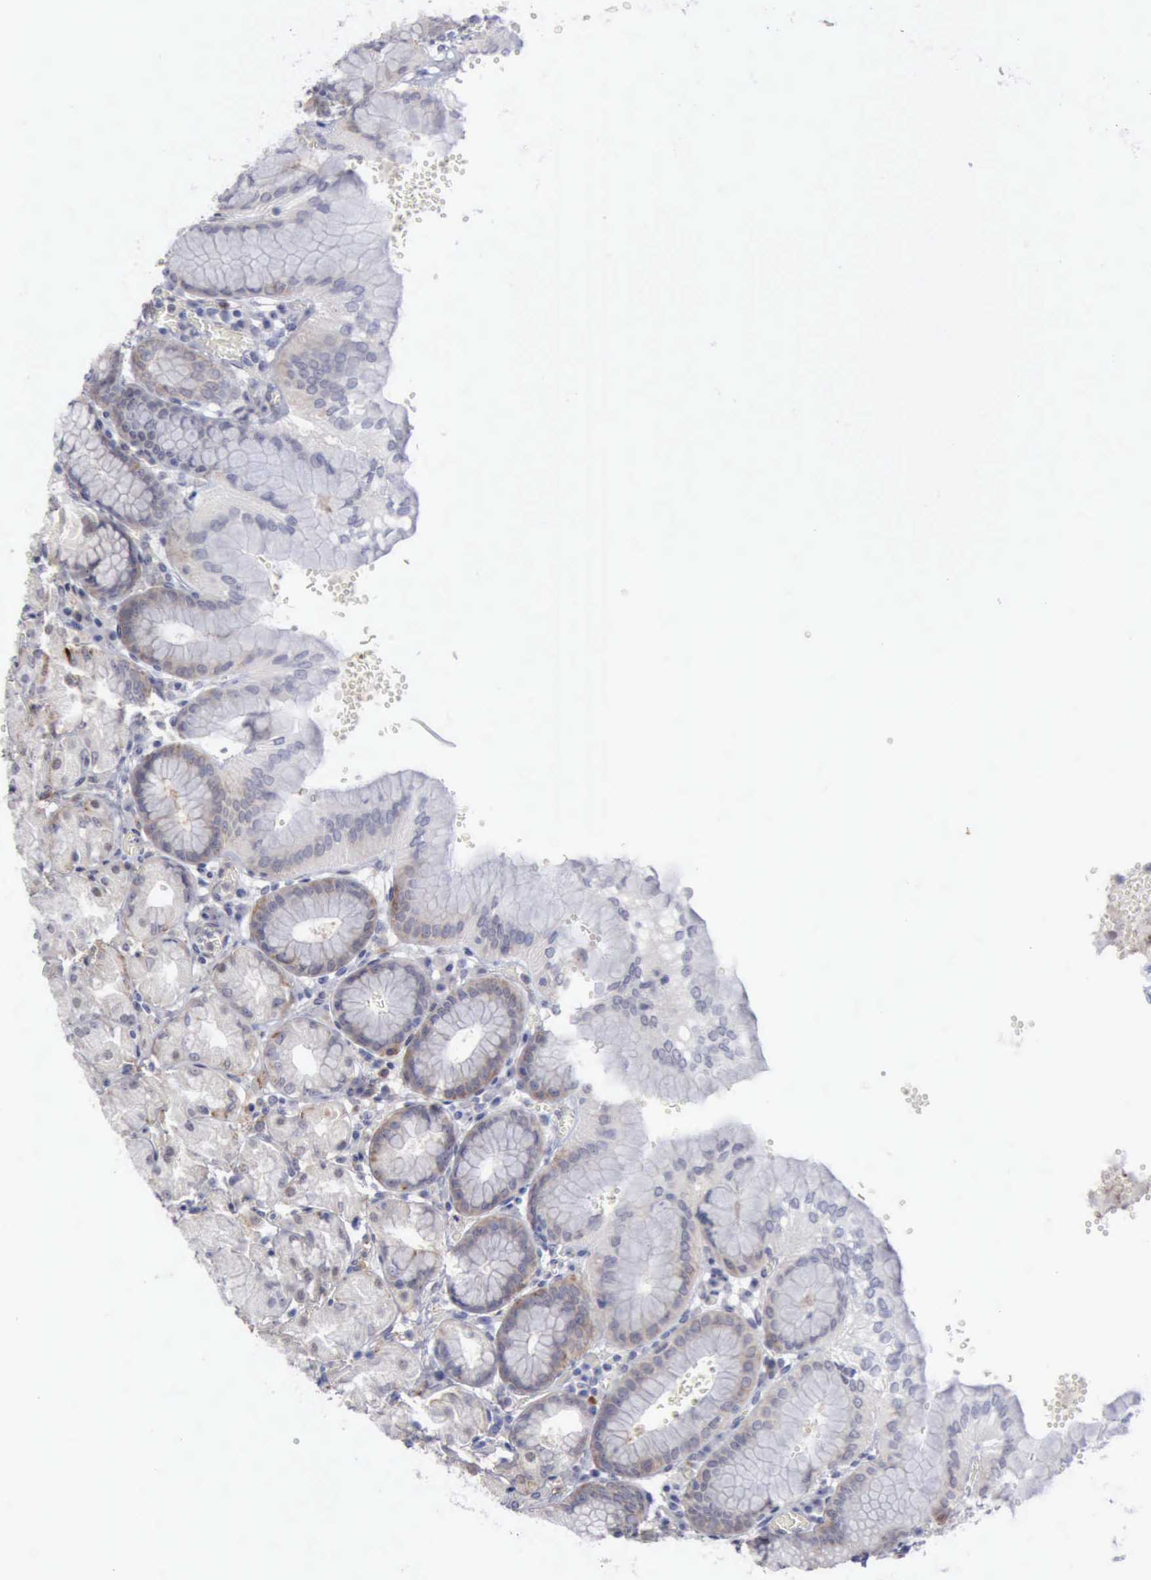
{"staining": {"intensity": "negative", "quantity": "none", "location": "none"}, "tissue": "stomach", "cell_type": "Glandular cells", "image_type": "normal", "snomed": [{"axis": "morphology", "description": "Normal tissue, NOS"}, {"axis": "topography", "description": "Stomach, upper"}, {"axis": "topography", "description": "Stomach"}], "caption": "Immunohistochemical staining of unremarkable human stomach exhibits no significant positivity in glandular cells.", "gene": "TFRC", "patient": {"sex": "male", "age": 76}}